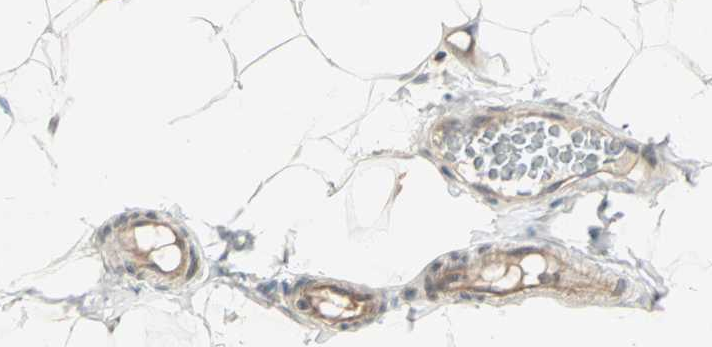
{"staining": {"intensity": "weak", "quantity": "25%-75%", "location": "cytoplasmic/membranous"}, "tissue": "adipose tissue", "cell_type": "Adipocytes", "image_type": "normal", "snomed": [{"axis": "morphology", "description": "Normal tissue, NOS"}, {"axis": "topography", "description": "Soft tissue"}], "caption": "The image displays immunohistochemical staining of normal adipose tissue. There is weak cytoplasmic/membranous expression is appreciated in approximately 25%-75% of adipocytes. Ihc stains the protein of interest in brown and the nuclei are stained blue.", "gene": "PGBD1", "patient": {"sex": "male", "age": 26}}